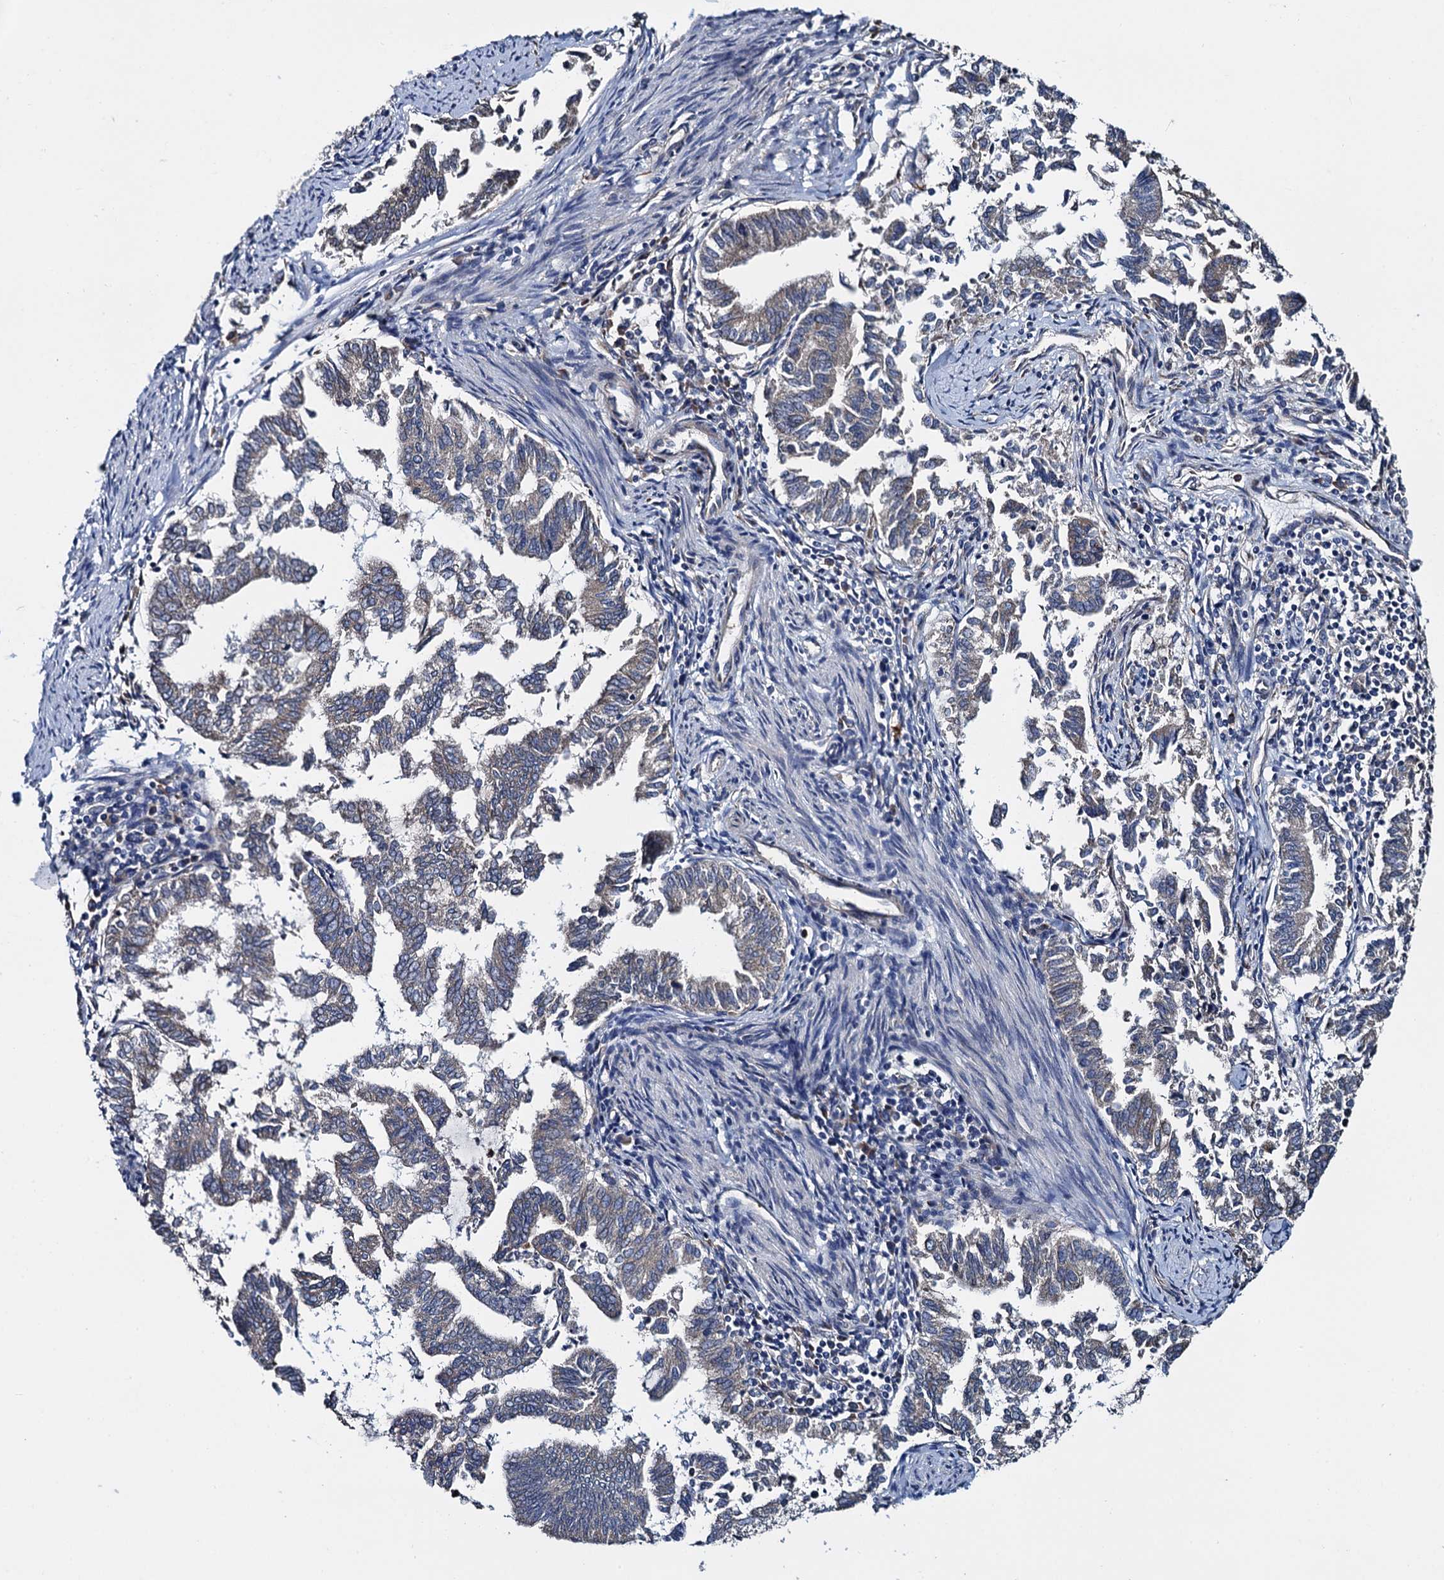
{"staining": {"intensity": "negative", "quantity": "none", "location": "none"}, "tissue": "endometrial cancer", "cell_type": "Tumor cells", "image_type": "cancer", "snomed": [{"axis": "morphology", "description": "Adenocarcinoma, NOS"}, {"axis": "topography", "description": "Endometrium"}], "caption": "This micrograph is of endometrial cancer stained with immunohistochemistry (IHC) to label a protein in brown with the nuclei are counter-stained blue. There is no staining in tumor cells. (Stains: DAB immunohistochemistry (IHC) with hematoxylin counter stain, Microscopy: brightfield microscopy at high magnification).", "gene": "ADCY9", "patient": {"sex": "female", "age": 79}}